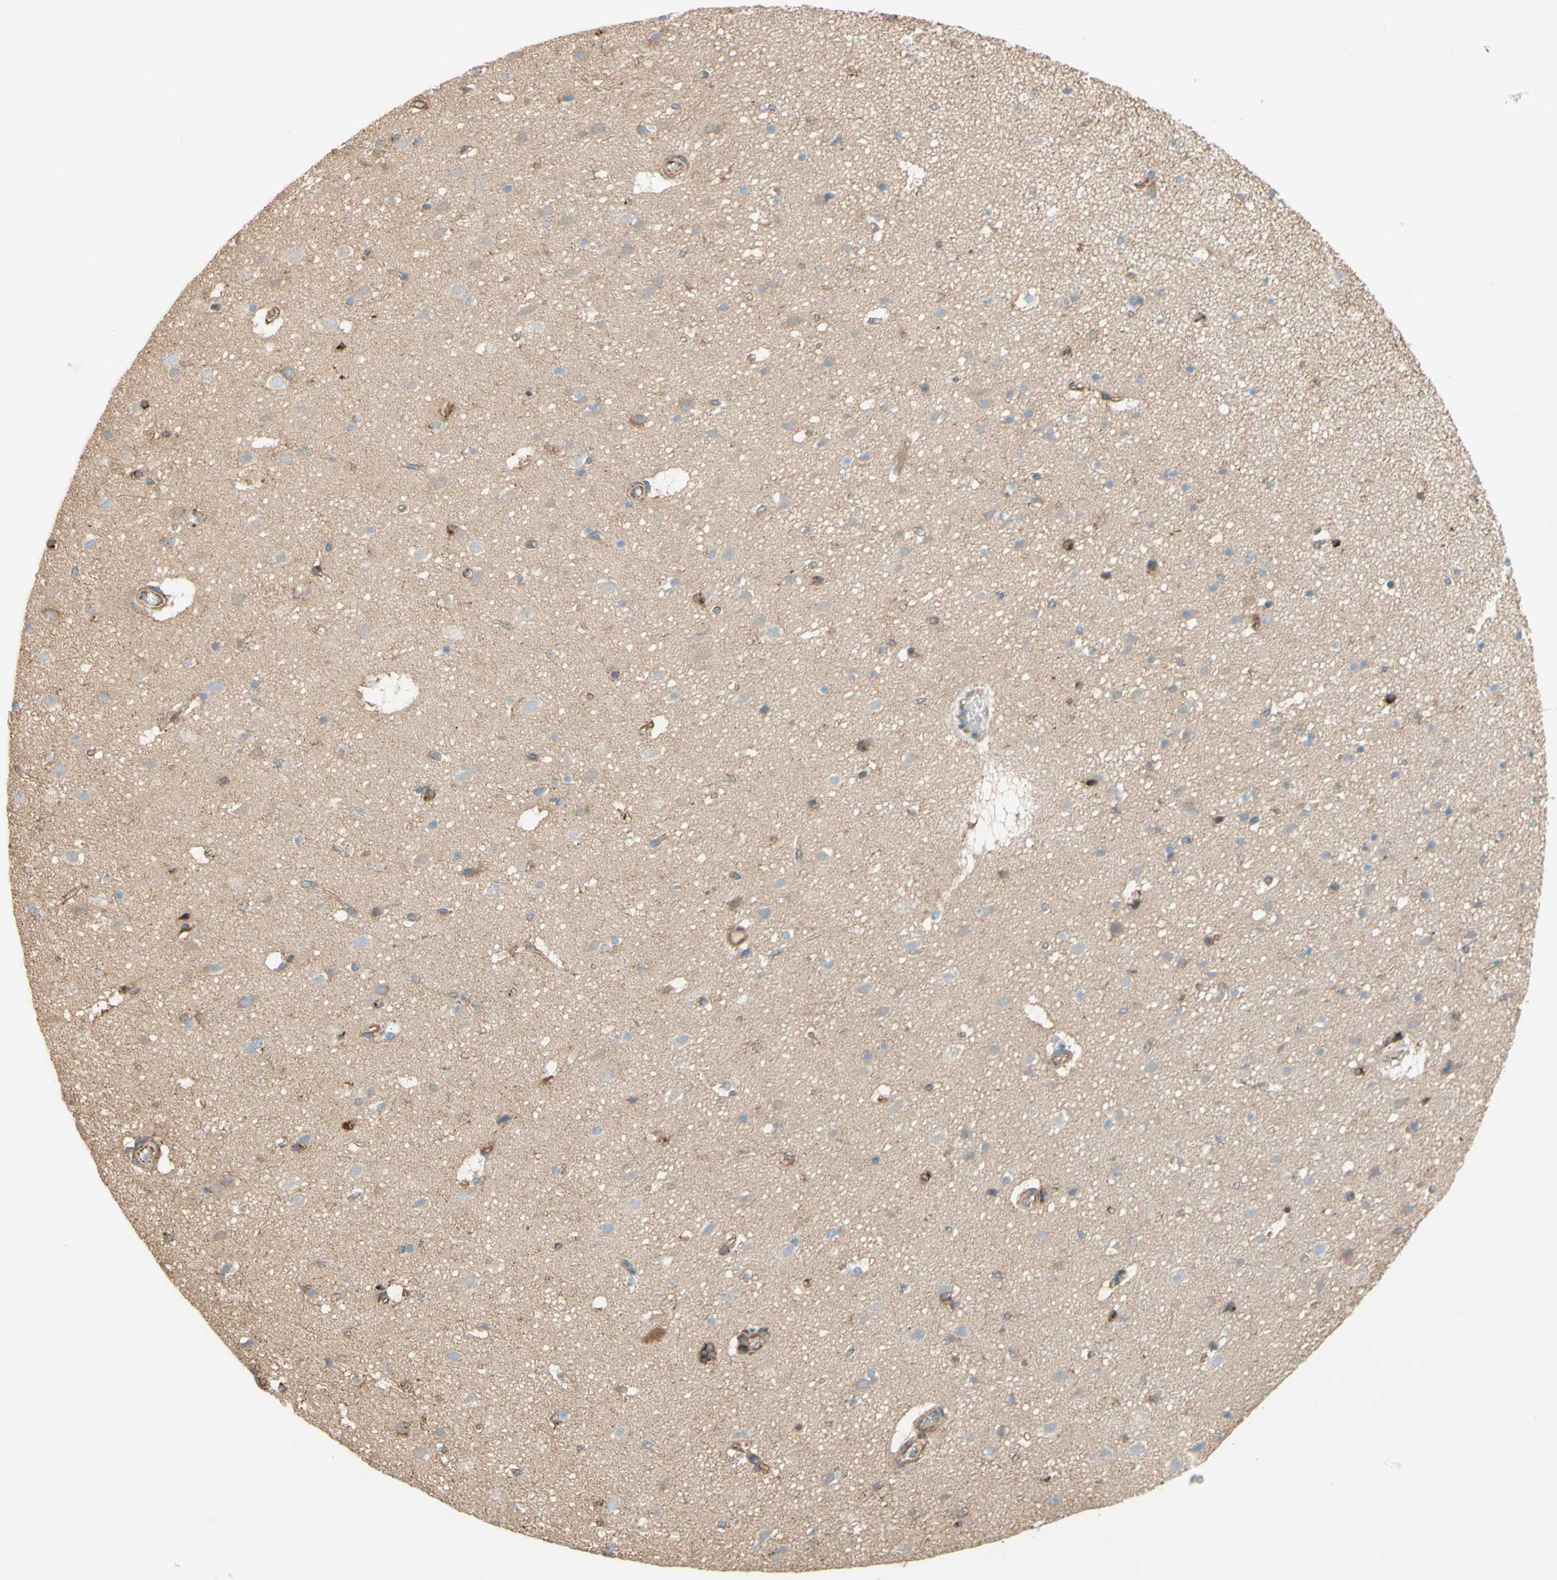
{"staining": {"intensity": "moderate", "quantity": ">75%", "location": "cytoplasmic/membranous"}, "tissue": "cerebral cortex", "cell_type": "Endothelial cells", "image_type": "normal", "snomed": [{"axis": "morphology", "description": "Normal tissue, NOS"}, {"axis": "topography", "description": "Cerebral cortex"}], "caption": "Benign cerebral cortex shows moderate cytoplasmic/membranous staining in about >75% of endothelial cells, visualized by immunohistochemistry.", "gene": "ENDOD1", "patient": {"sex": "male", "age": 45}}